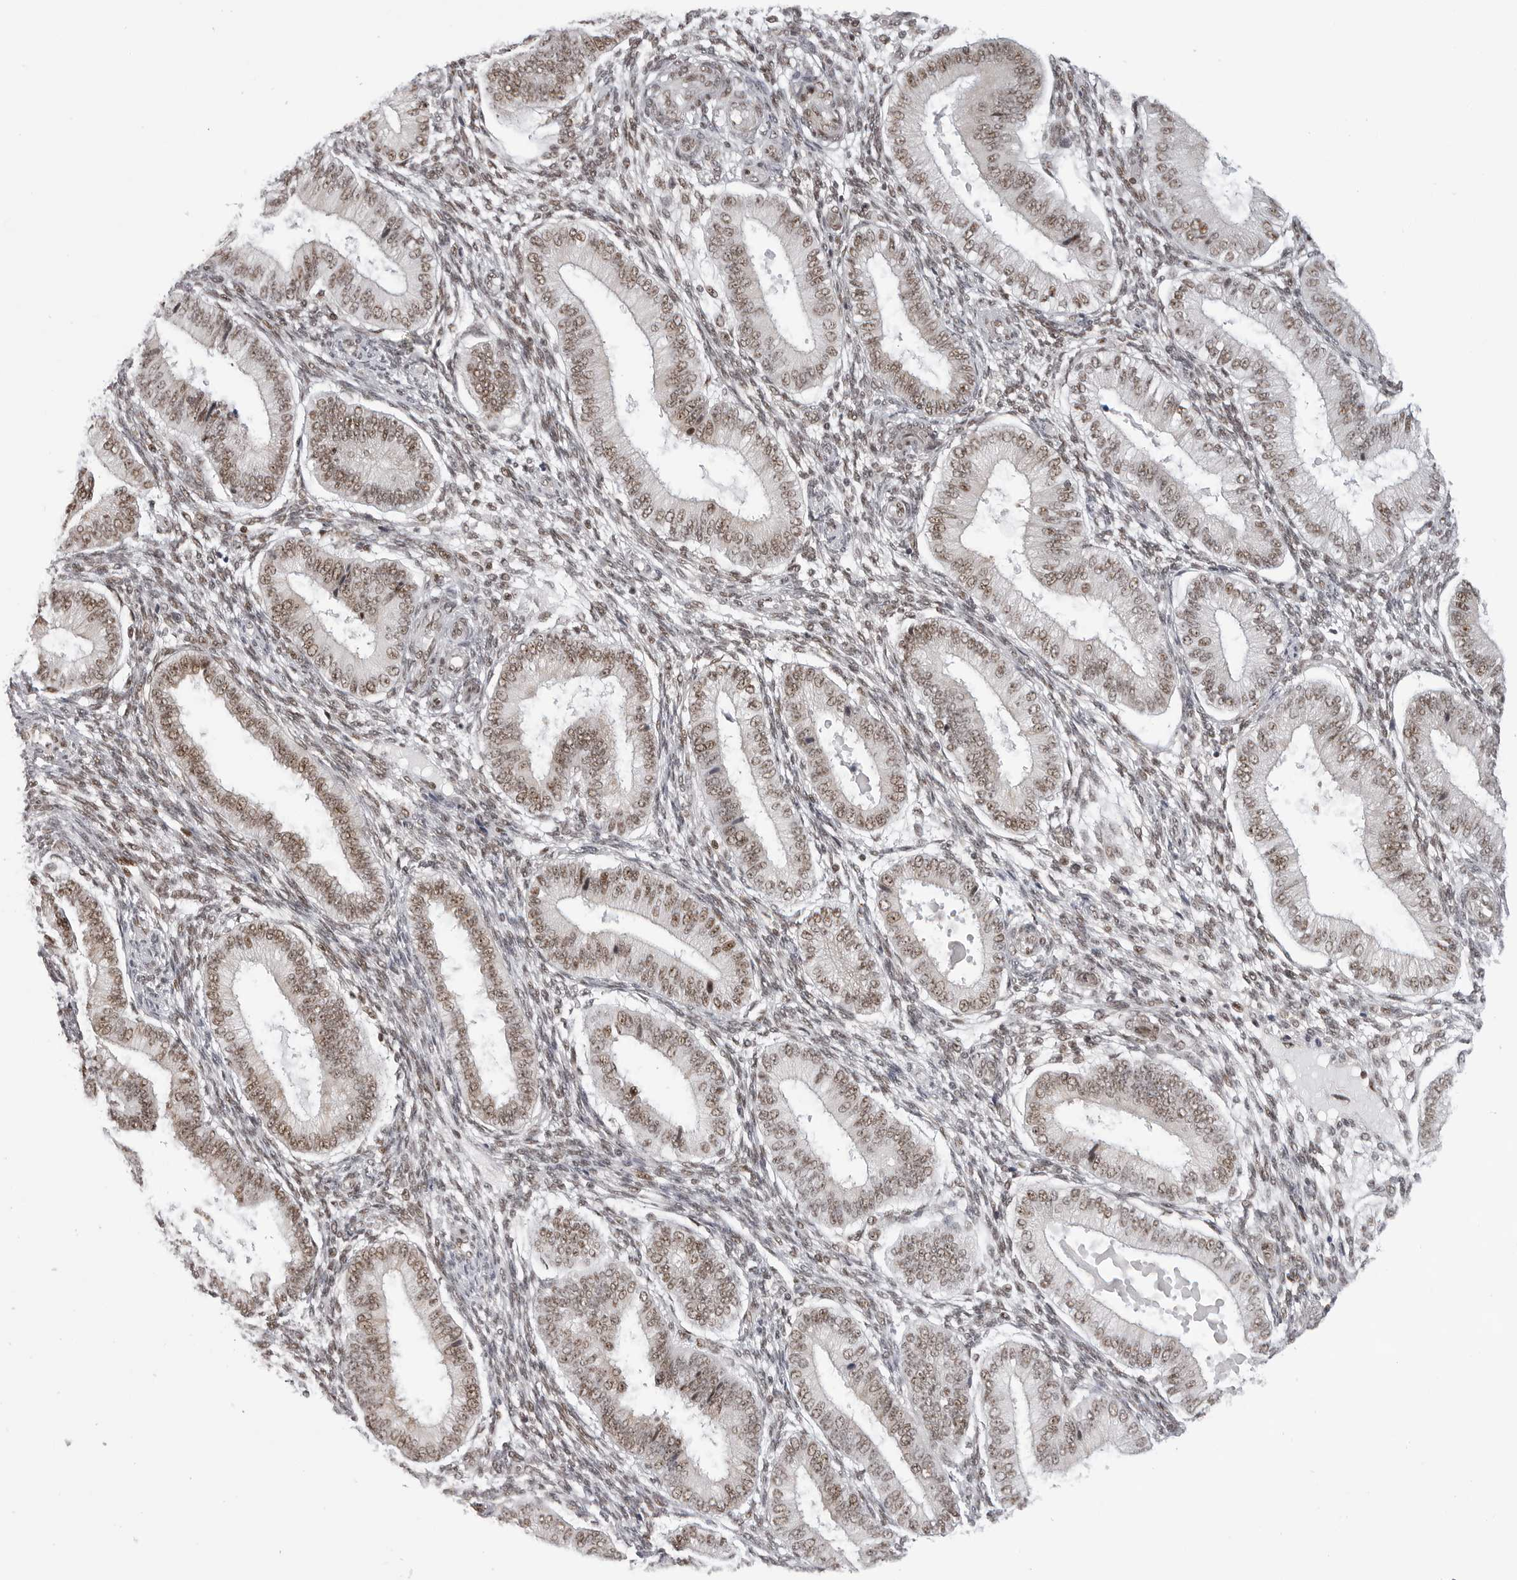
{"staining": {"intensity": "moderate", "quantity": "25%-75%", "location": "nuclear"}, "tissue": "endometrium", "cell_type": "Cells in endometrial stroma", "image_type": "normal", "snomed": [{"axis": "morphology", "description": "Normal tissue, NOS"}, {"axis": "topography", "description": "Endometrium"}], "caption": "The histopathology image demonstrates staining of benign endometrium, revealing moderate nuclear protein staining (brown color) within cells in endometrial stroma. Immunohistochemistry stains the protein of interest in brown and the nuclei are stained blue.", "gene": "WRAP53", "patient": {"sex": "female", "age": 39}}